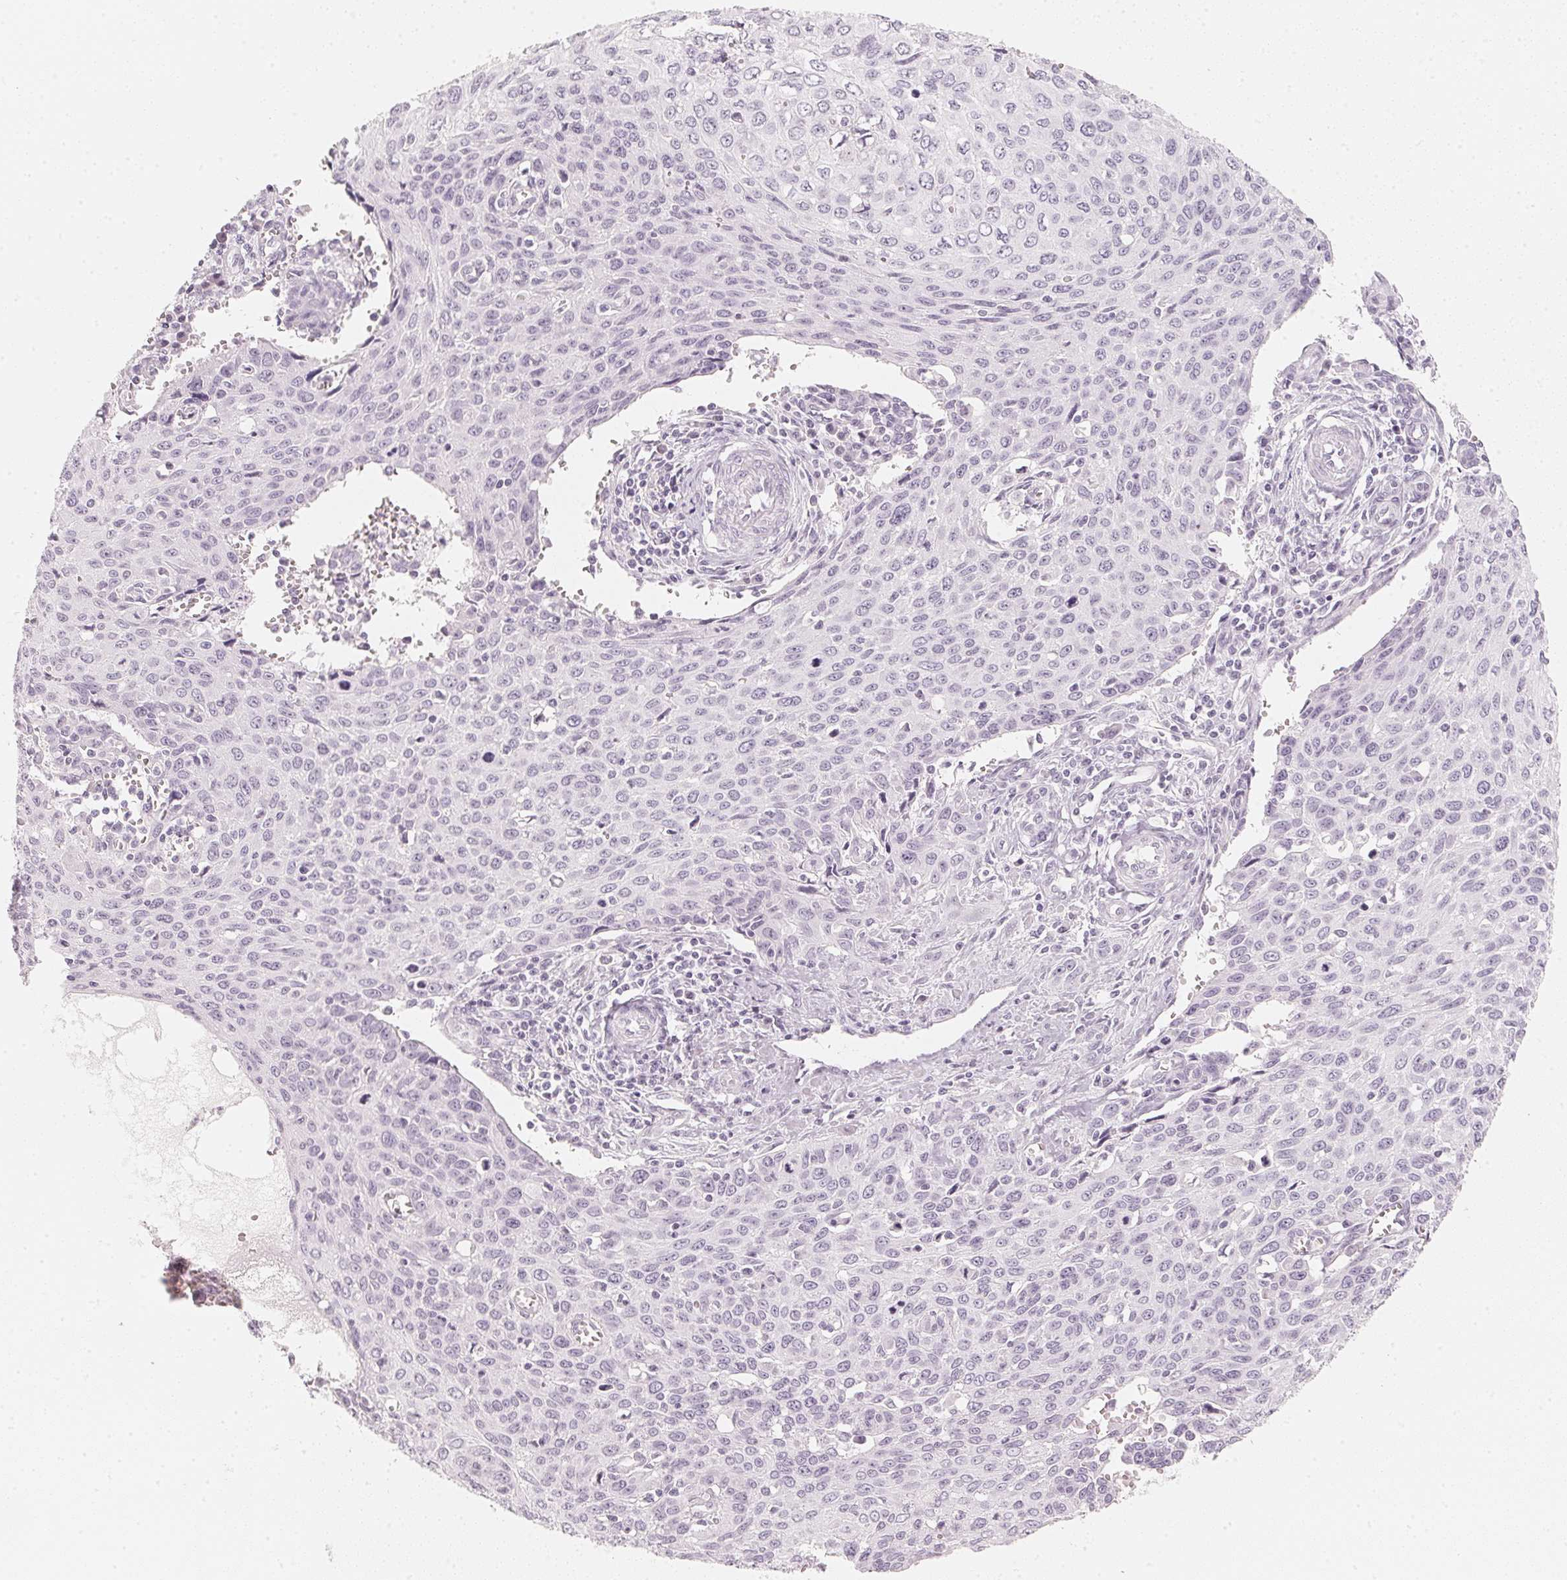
{"staining": {"intensity": "negative", "quantity": "none", "location": "none"}, "tissue": "cervical cancer", "cell_type": "Tumor cells", "image_type": "cancer", "snomed": [{"axis": "morphology", "description": "Squamous cell carcinoma, NOS"}, {"axis": "topography", "description": "Cervix"}], "caption": "This histopathology image is of cervical cancer (squamous cell carcinoma) stained with immunohistochemistry (IHC) to label a protein in brown with the nuclei are counter-stained blue. There is no expression in tumor cells.", "gene": "SLC22A8", "patient": {"sex": "female", "age": 38}}